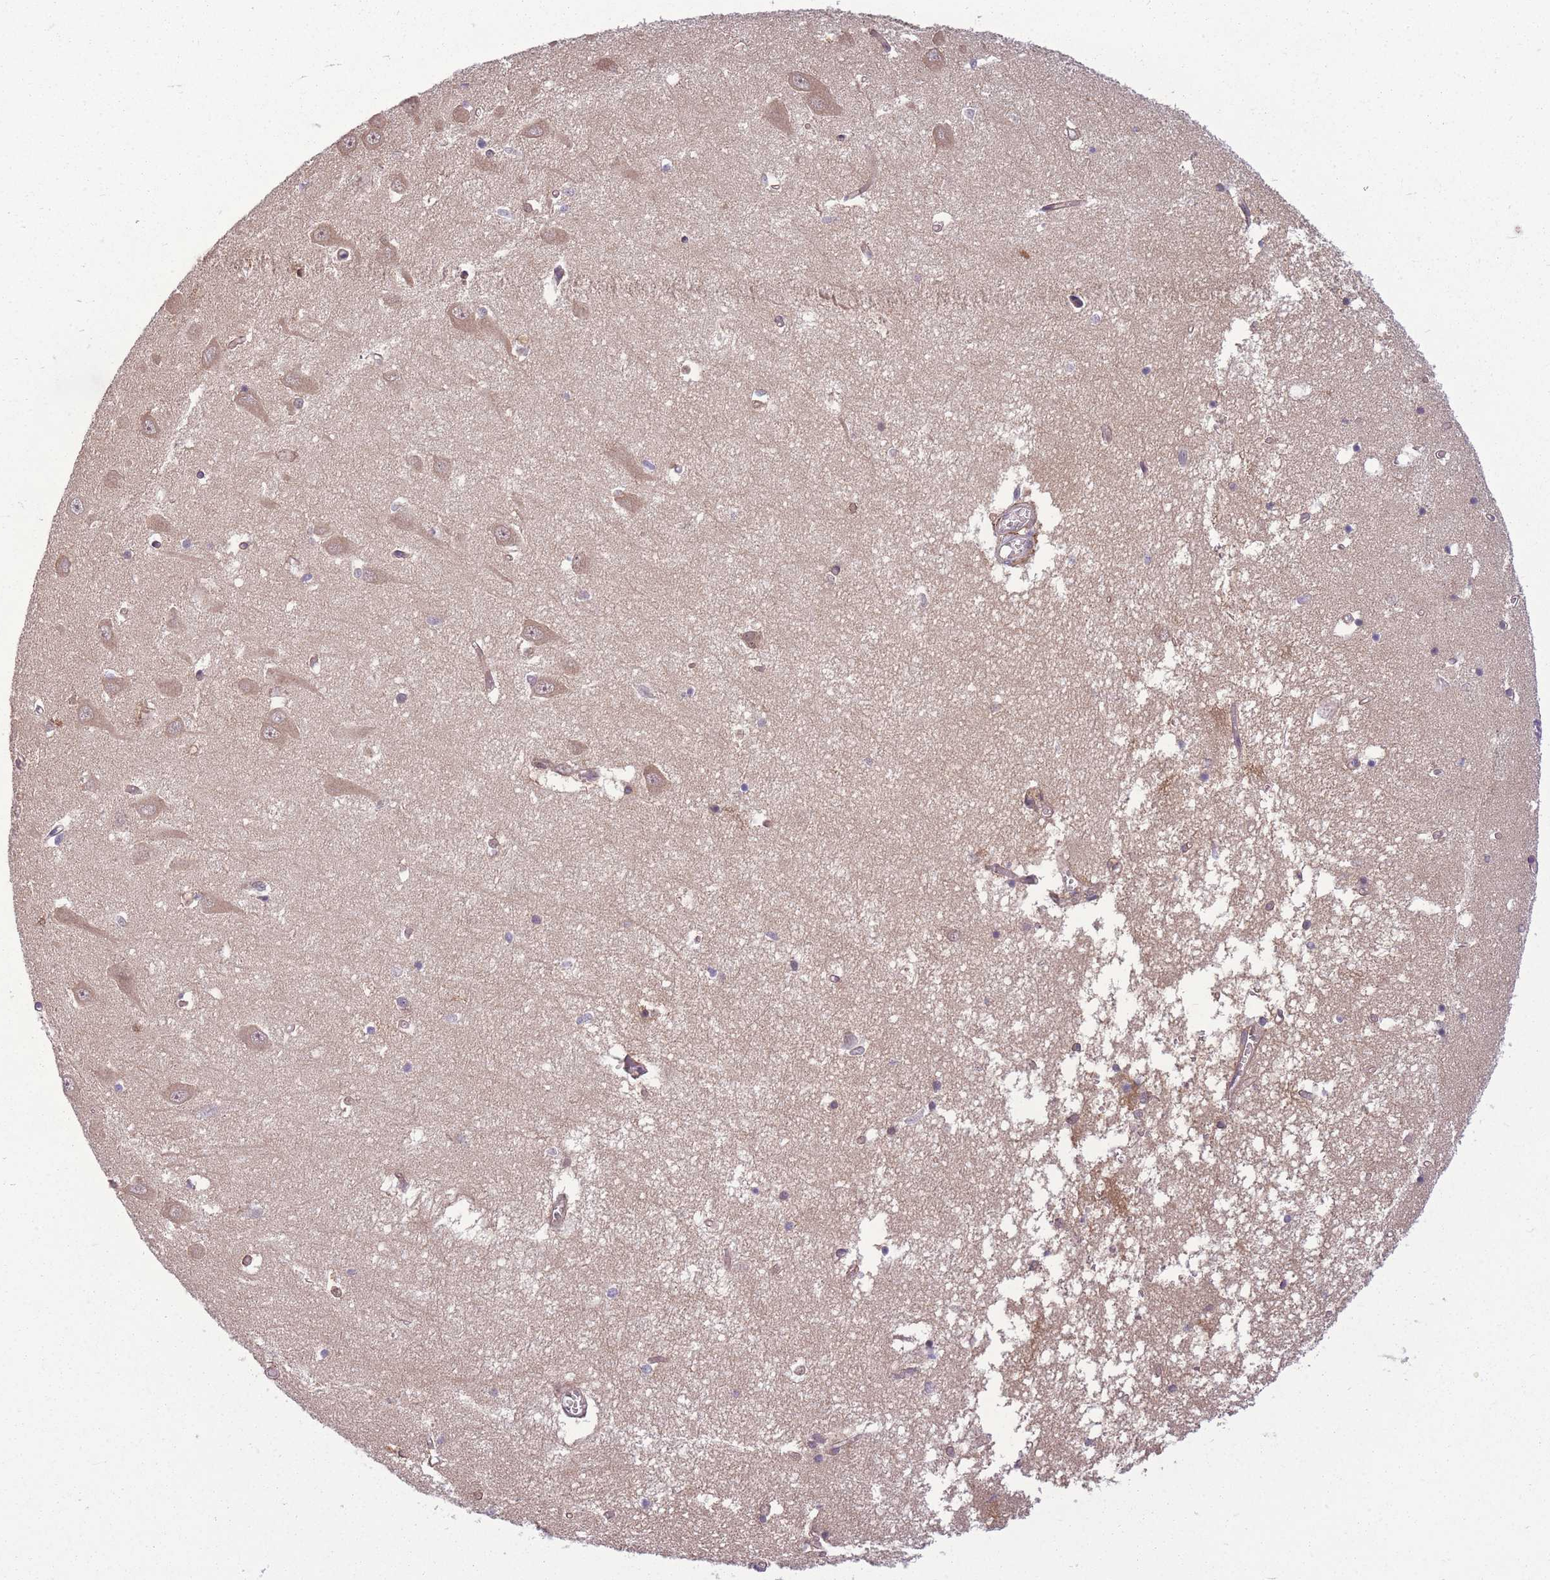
{"staining": {"intensity": "strong", "quantity": "<25%", "location": "cytoplasmic/membranous"}, "tissue": "hippocampus", "cell_type": "Glial cells", "image_type": "normal", "snomed": [{"axis": "morphology", "description": "Normal tissue, NOS"}, {"axis": "topography", "description": "Hippocampus"}], "caption": "A brown stain highlights strong cytoplasmic/membranous staining of a protein in glial cells of normal human hippocampus.", "gene": "ADD1", "patient": {"sex": "male", "age": 70}}